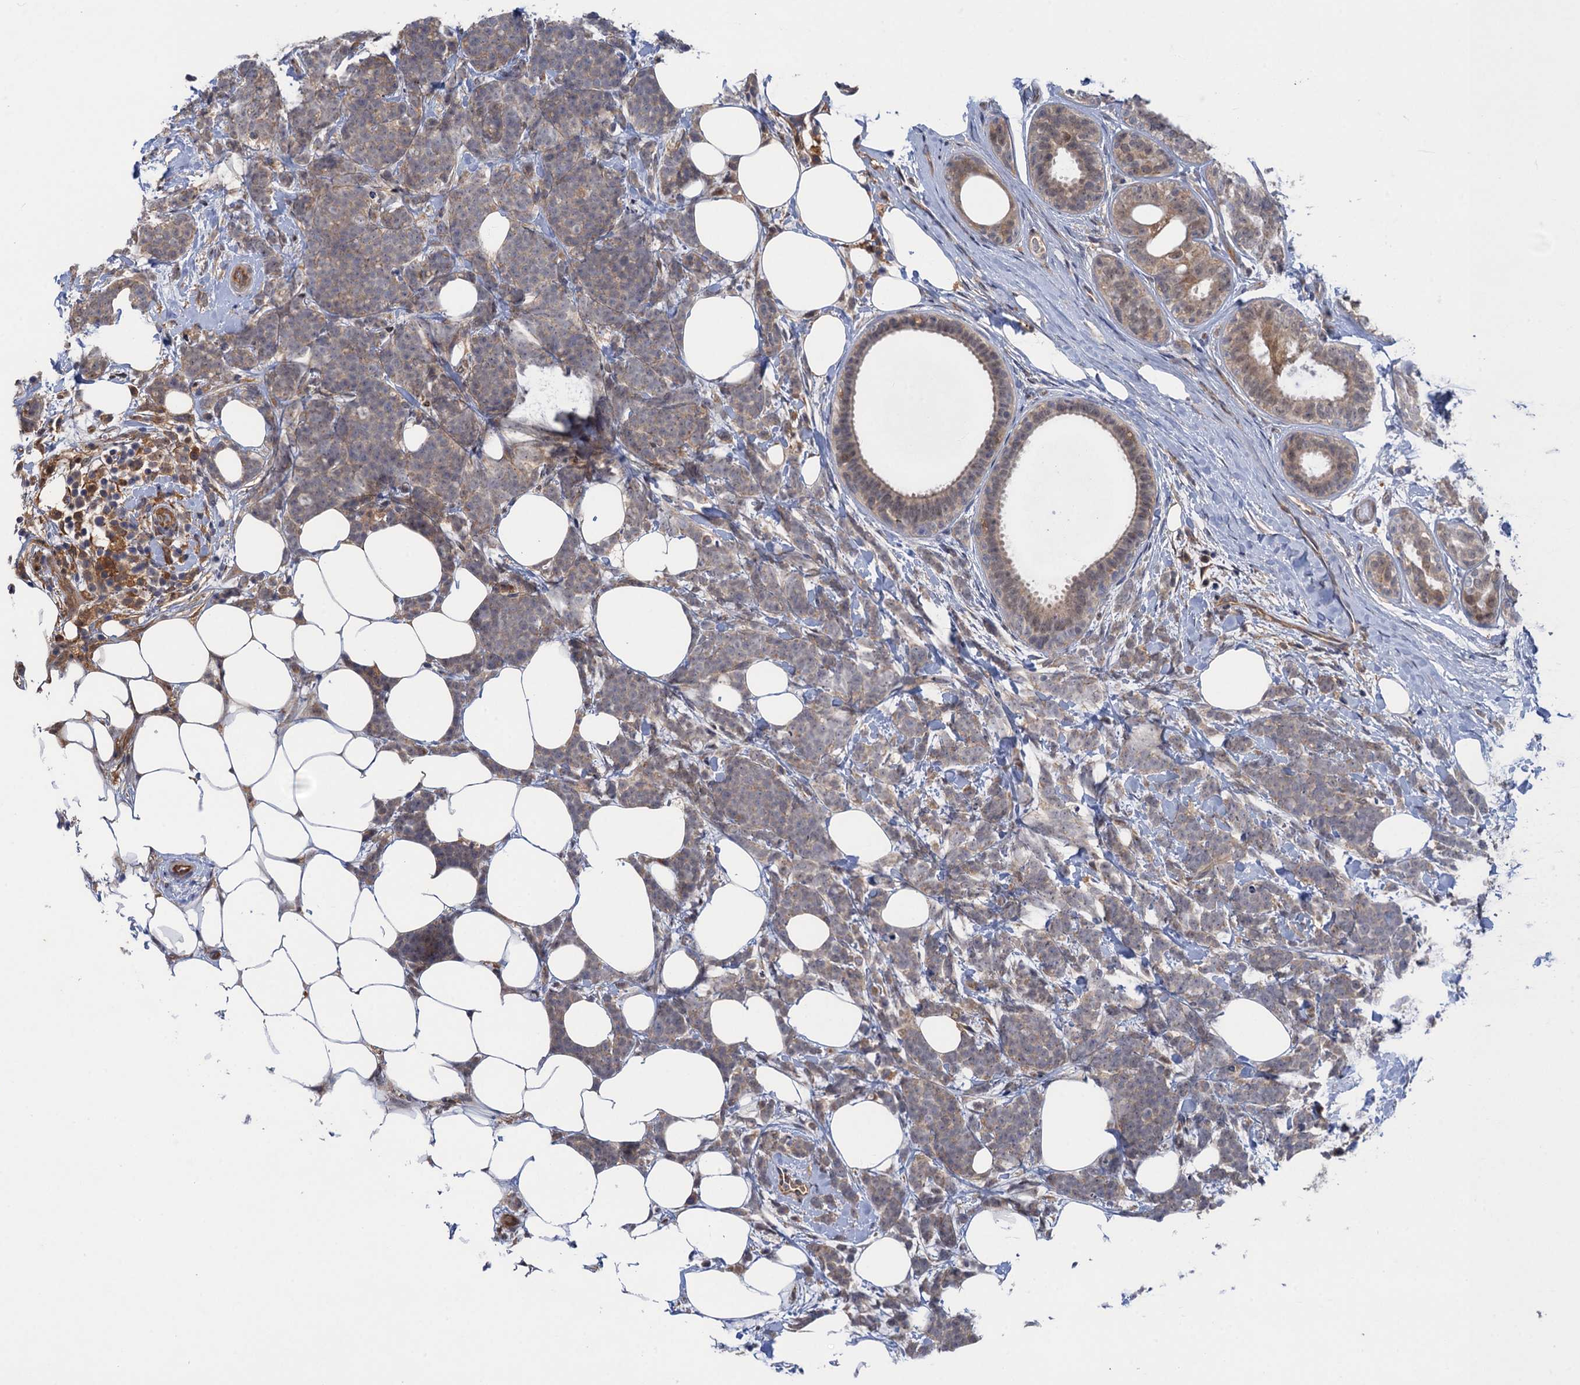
{"staining": {"intensity": "weak", "quantity": "25%-75%", "location": "cytoplasmic/membranous"}, "tissue": "breast cancer", "cell_type": "Tumor cells", "image_type": "cancer", "snomed": [{"axis": "morphology", "description": "Lobular carcinoma"}, {"axis": "topography", "description": "Breast"}], "caption": "Immunohistochemistry (IHC) image of human lobular carcinoma (breast) stained for a protein (brown), which shows low levels of weak cytoplasmic/membranous staining in about 25%-75% of tumor cells.", "gene": "NEK8", "patient": {"sex": "female", "age": 58}}